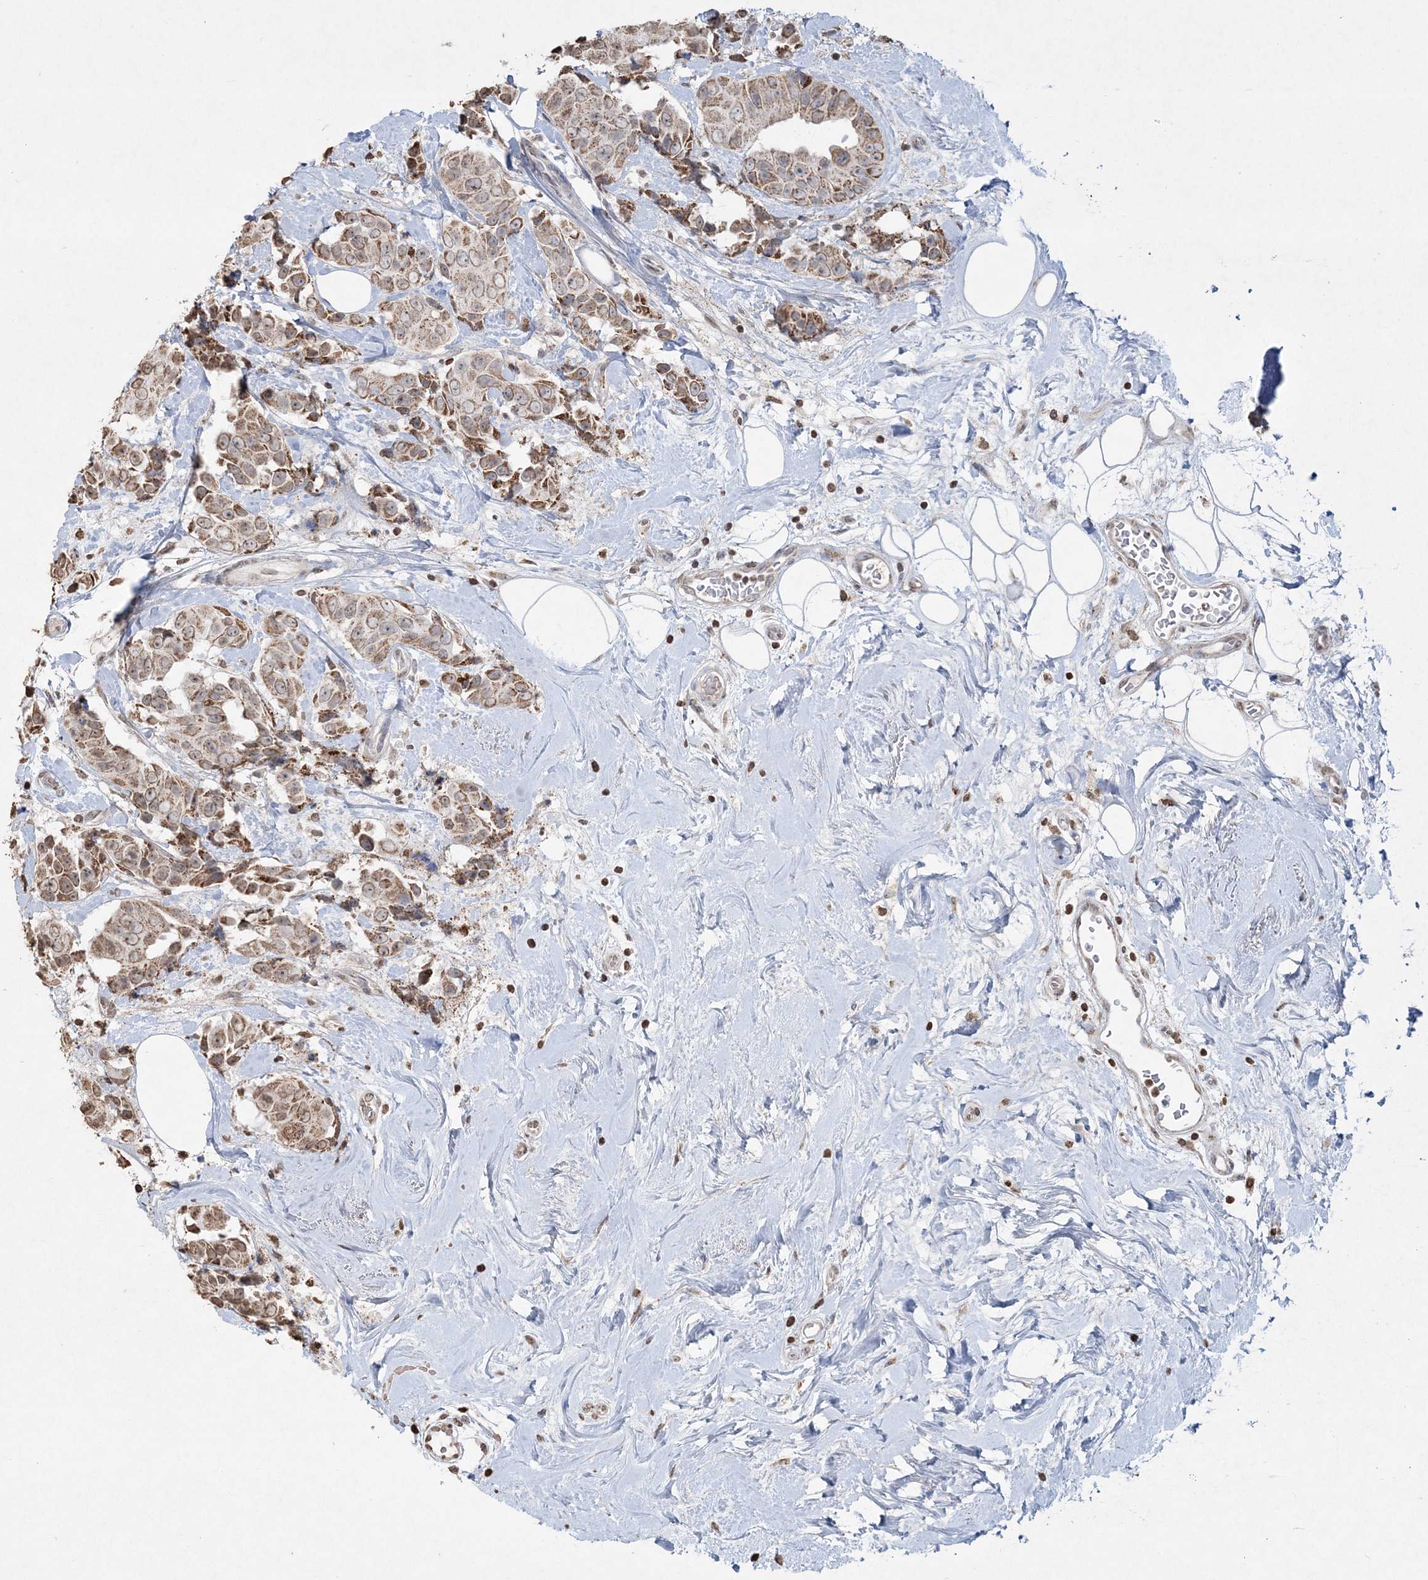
{"staining": {"intensity": "moderate", "quantity": ">75%", "location": "cytoplasmic/membranous"}, "tissue": "breast cancer", "cell_type": "Tumor cells", "image_type": "cancer", "snomed": [{"axis": "morphology", "description": "Normal tissue, NOS"}, {"axis": "morphology", "description": "Duct carcinoma"}, {"axis": "topography", "description": "Breast"}], "caption": "Breast intraductal carcinoma tissue shows moderate cytoplasmic/membranous positivity in about >75% of tumor cells", "gene": "TTC7A", "patient": {"sex": "female", "age": 39}}